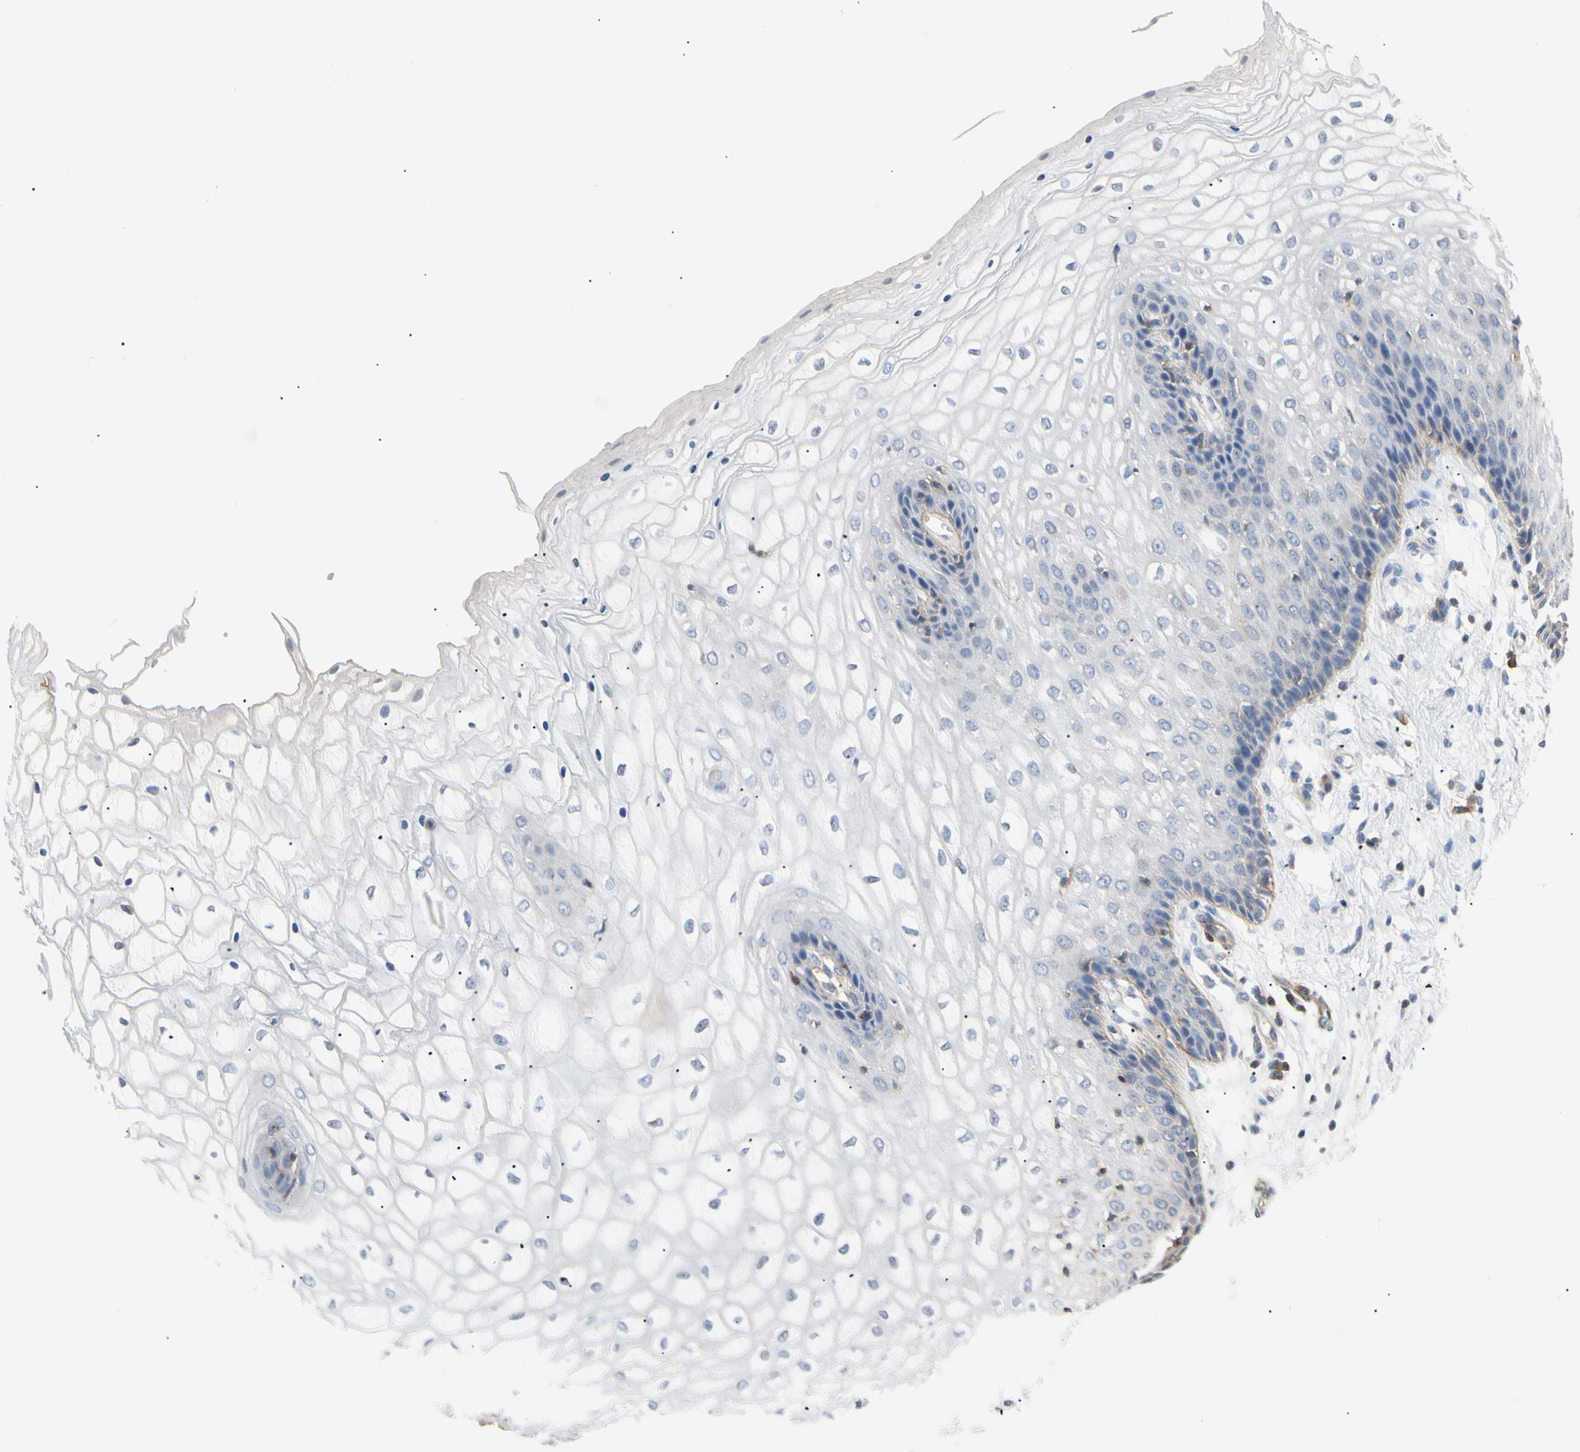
{"staining": {"intensity": "weak", "quantity": "<25%", "location": "cytoplasmic/membranous"}, "tissue": "vagina", "cell_type": "Squamous epithelial cells", "image_type": "normal", "snomed": [{"axis": "morphology", "description": "Normal tissue, NOS"}, {"axis": "topography", "description": "Vagina"}], "caption": "This is a image of IHC staining of benign vagina, which shows no staining in squamous epithelial cells. Nuclei are stained in blue.", "gene": "TNFRSF18", "patient": {"sex": "female", "age": 34}}